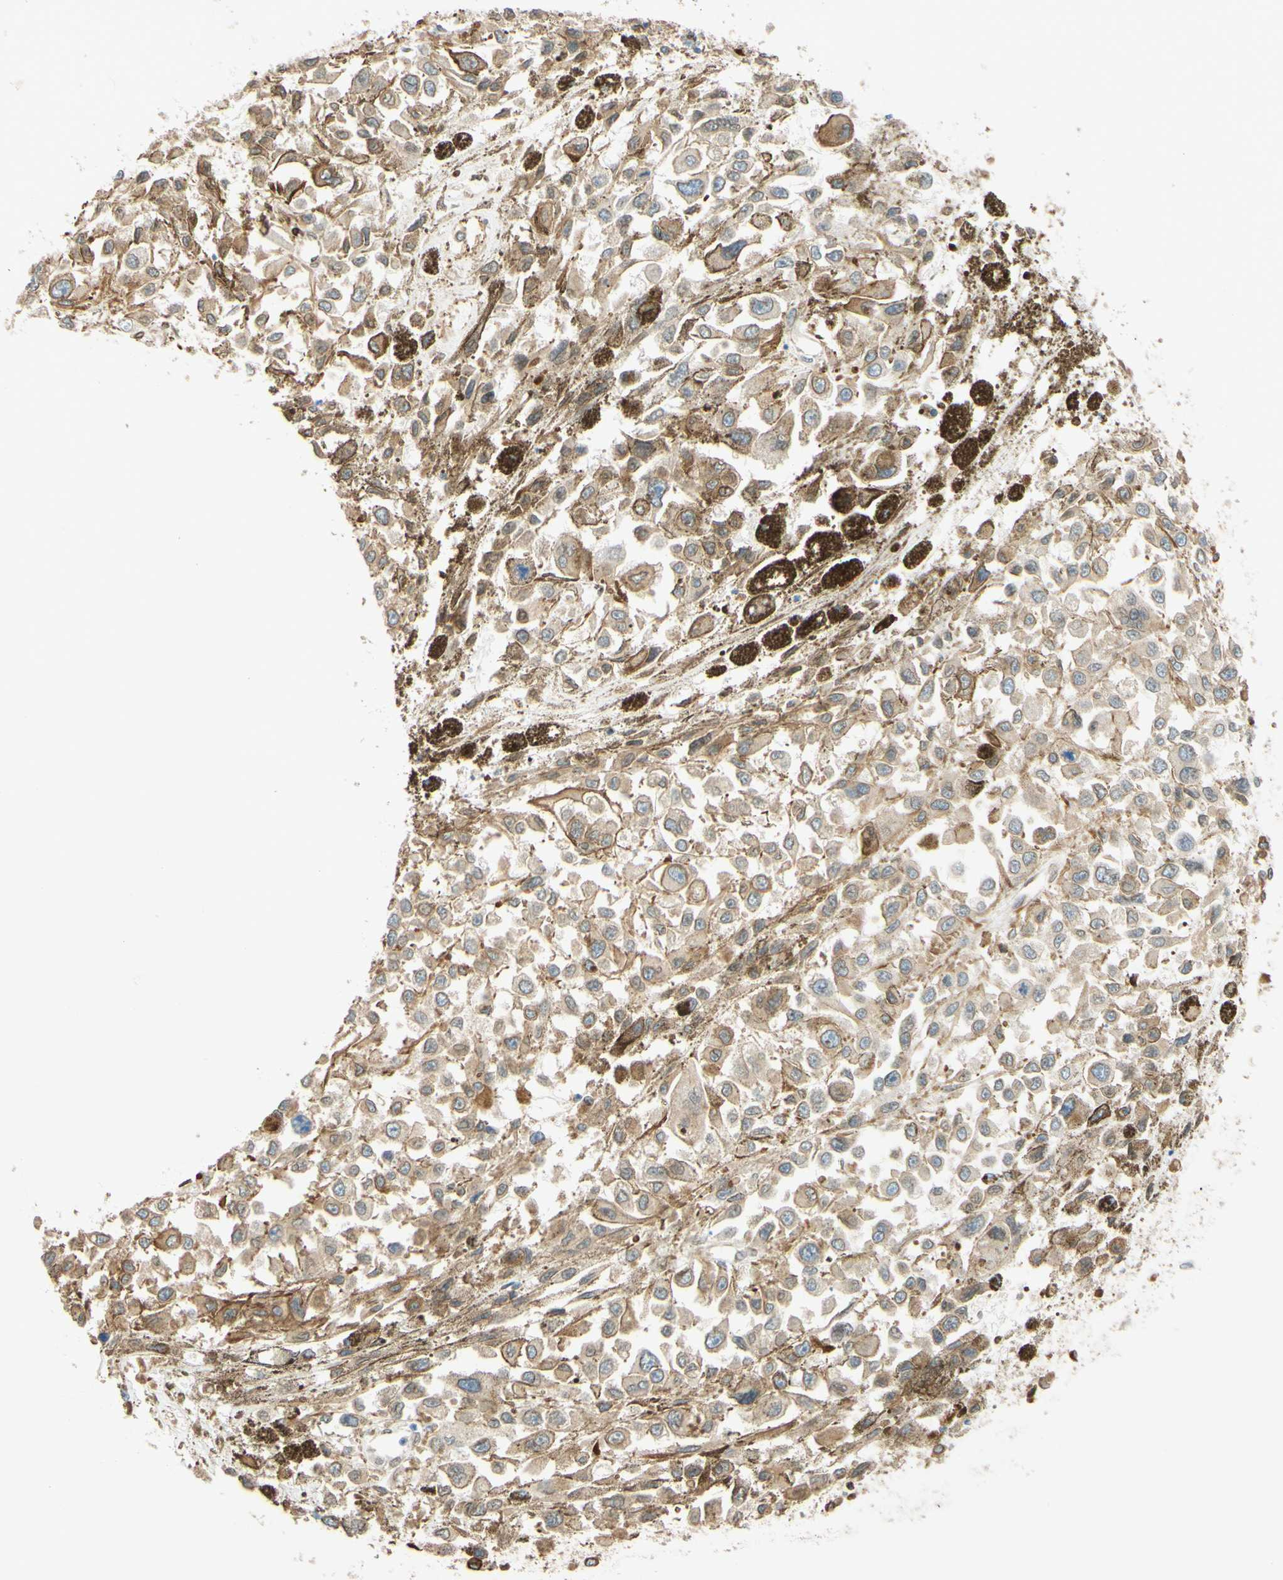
{"staining": {"intensity": "weak", "quantity": ">75%", "location": "cytoplasmic/membranous,nuclear"}, "tissue": "melanoma", "cell_type": "Tumor cells", "image_type": "cancer", "snomed": [{"axis": "morphology", "description": "Malignant melanoma, Metastatic site"}, {"axis": "topography", "description": "Lymph node"}], "caption": "Human melanoma stained for a protein (brown) shows weak cytoplasmic/membranous and nuclear positive positivity in about >75% of tumor cells.", "gene": "ENDOD1", "patient": {"sex": "male", "age": 59}}